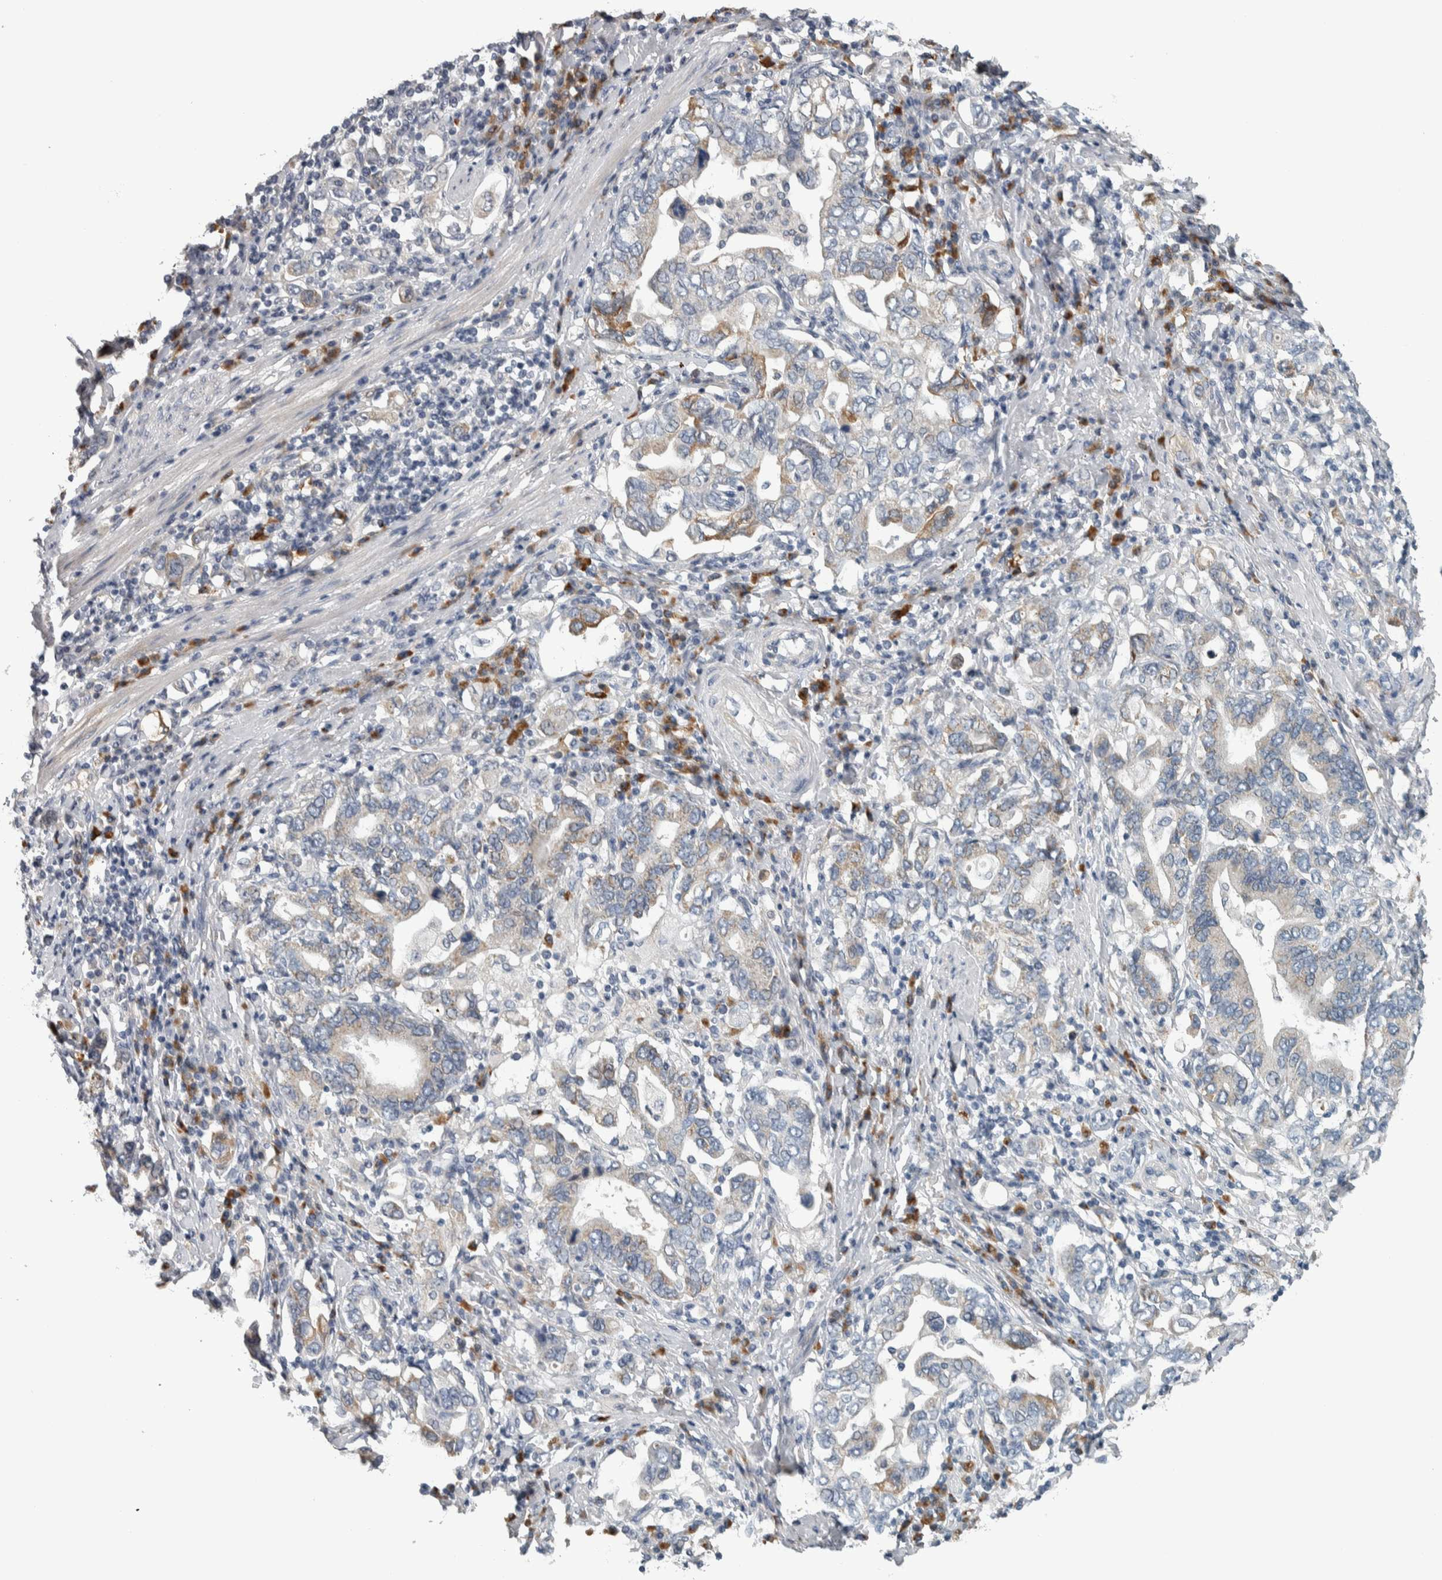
{"staining": {"intensity": "weak", "quantity": "<25%", "location": "cytoplasmic/membranous"}, "tissue": "stomach cancer", "cell_type": "Tumor cells", "image_type": "cancer", "snomed": [{"axis": "morphology", "description": "Adenocarcinoma, NOS"}, {"axis": "topography", "description": "Stomach, upper"}], "caption": "Immunohistochemical staining of stomach adenocarcinoma reveals no significant staining in tumor cells.", "gene": "CAVIN4", "patient": {"sex": "male", "age": 62}}